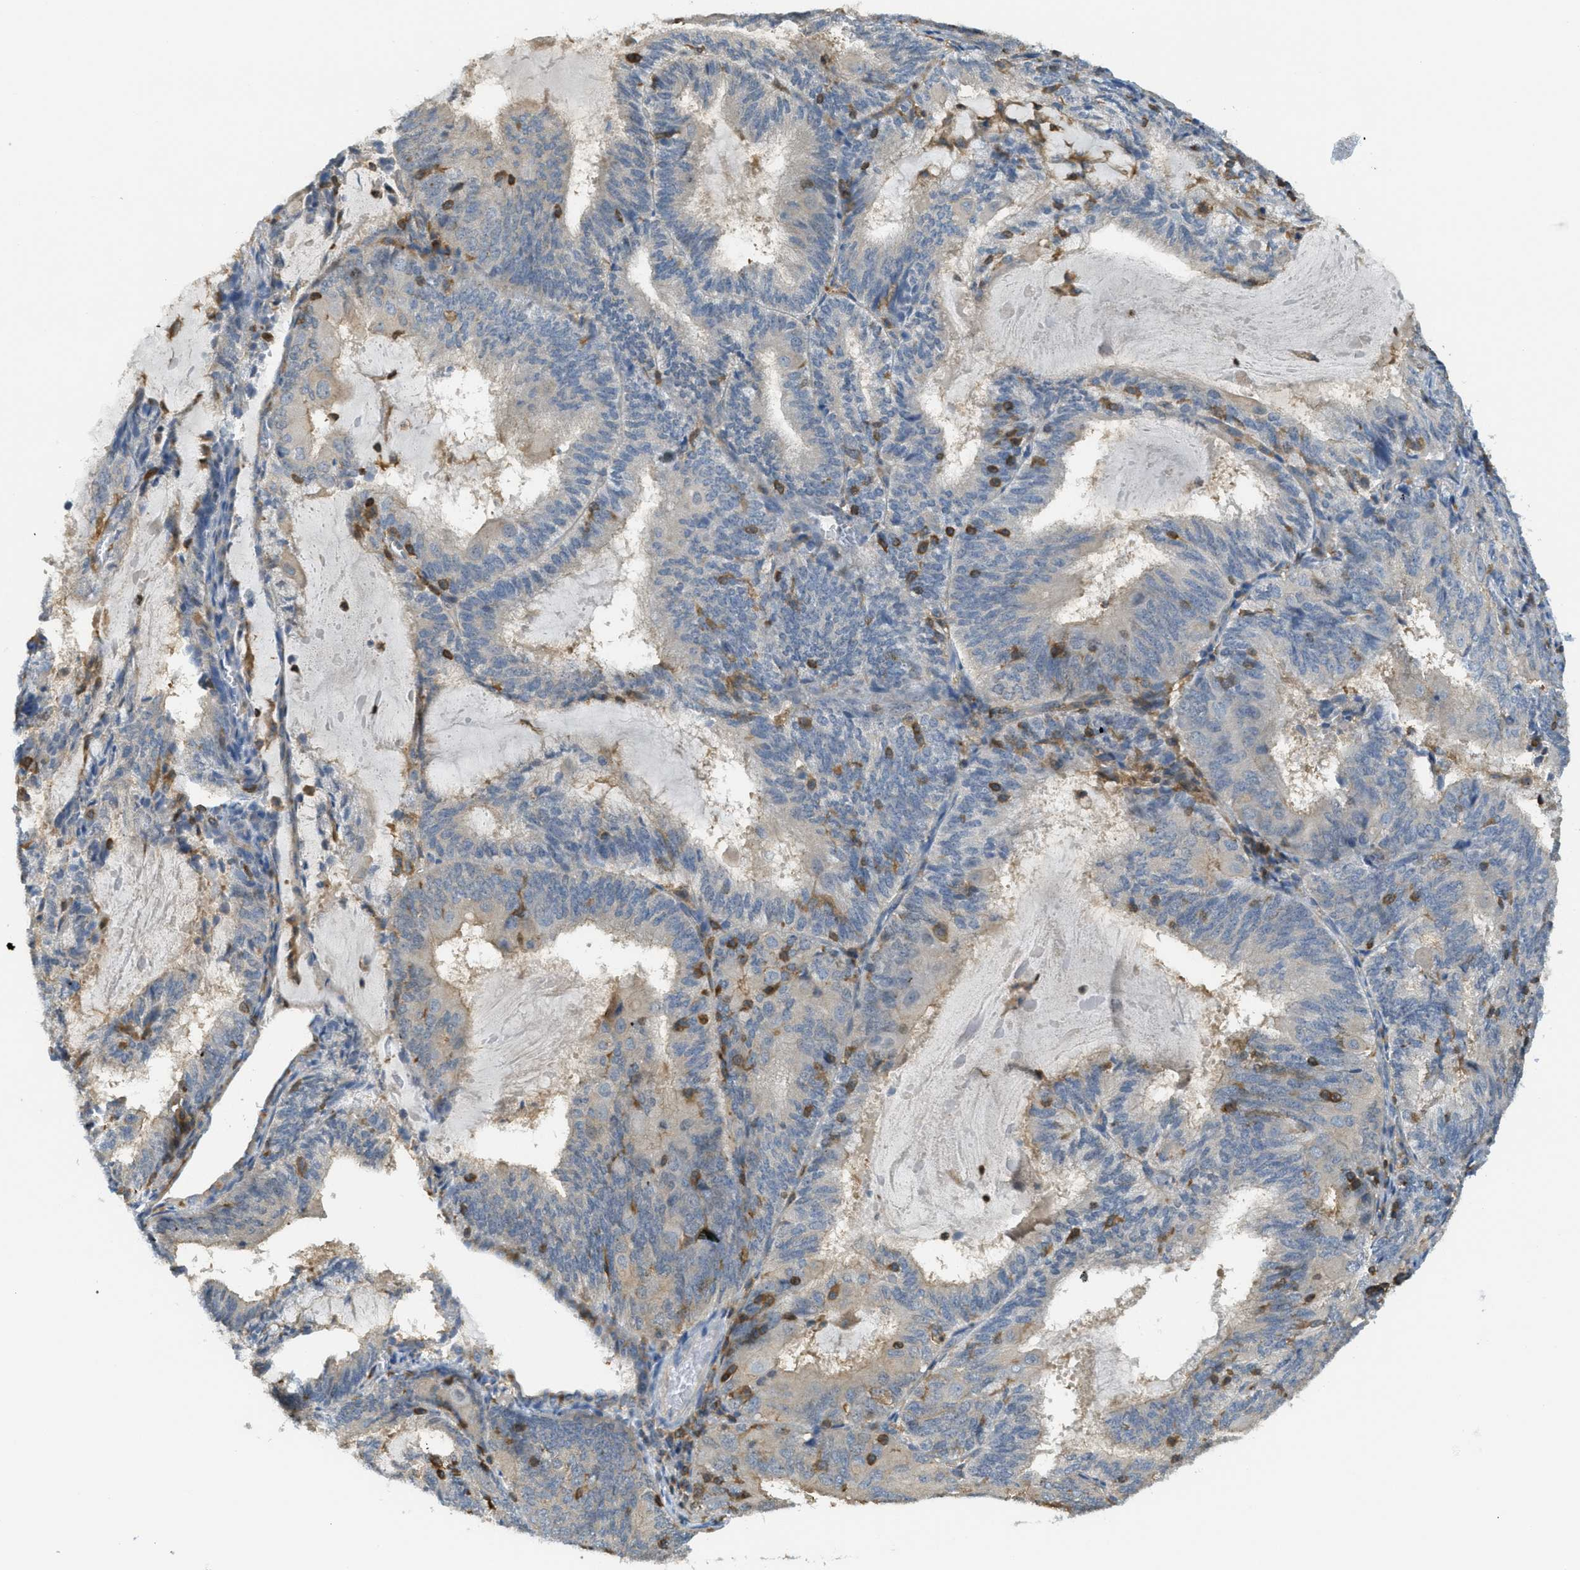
{"staining": {"intensity": "weak", "quantity": "<25%", "location": "cytoplasmic/membranous"}, "tissue": "endometrial cancer", "cell_type": "Tumor cells", "image_type": "cancer", "snomed": [{"axis": "morphology", "description": "Adenocarcinoma, NOS"}, {"axis": "topography", "description": "Endometrium"}], "caption": "Endometrial cancer (adenocarcinoma) was stained to show a protein in brown. There is no significant positivity in tumor cells. The staining is performed using DAB brown chromogen with nuclei counter-stained in using hematoxylin.", "gene": "GRIK2", "patient": {"sex": "female", "age": 81}}